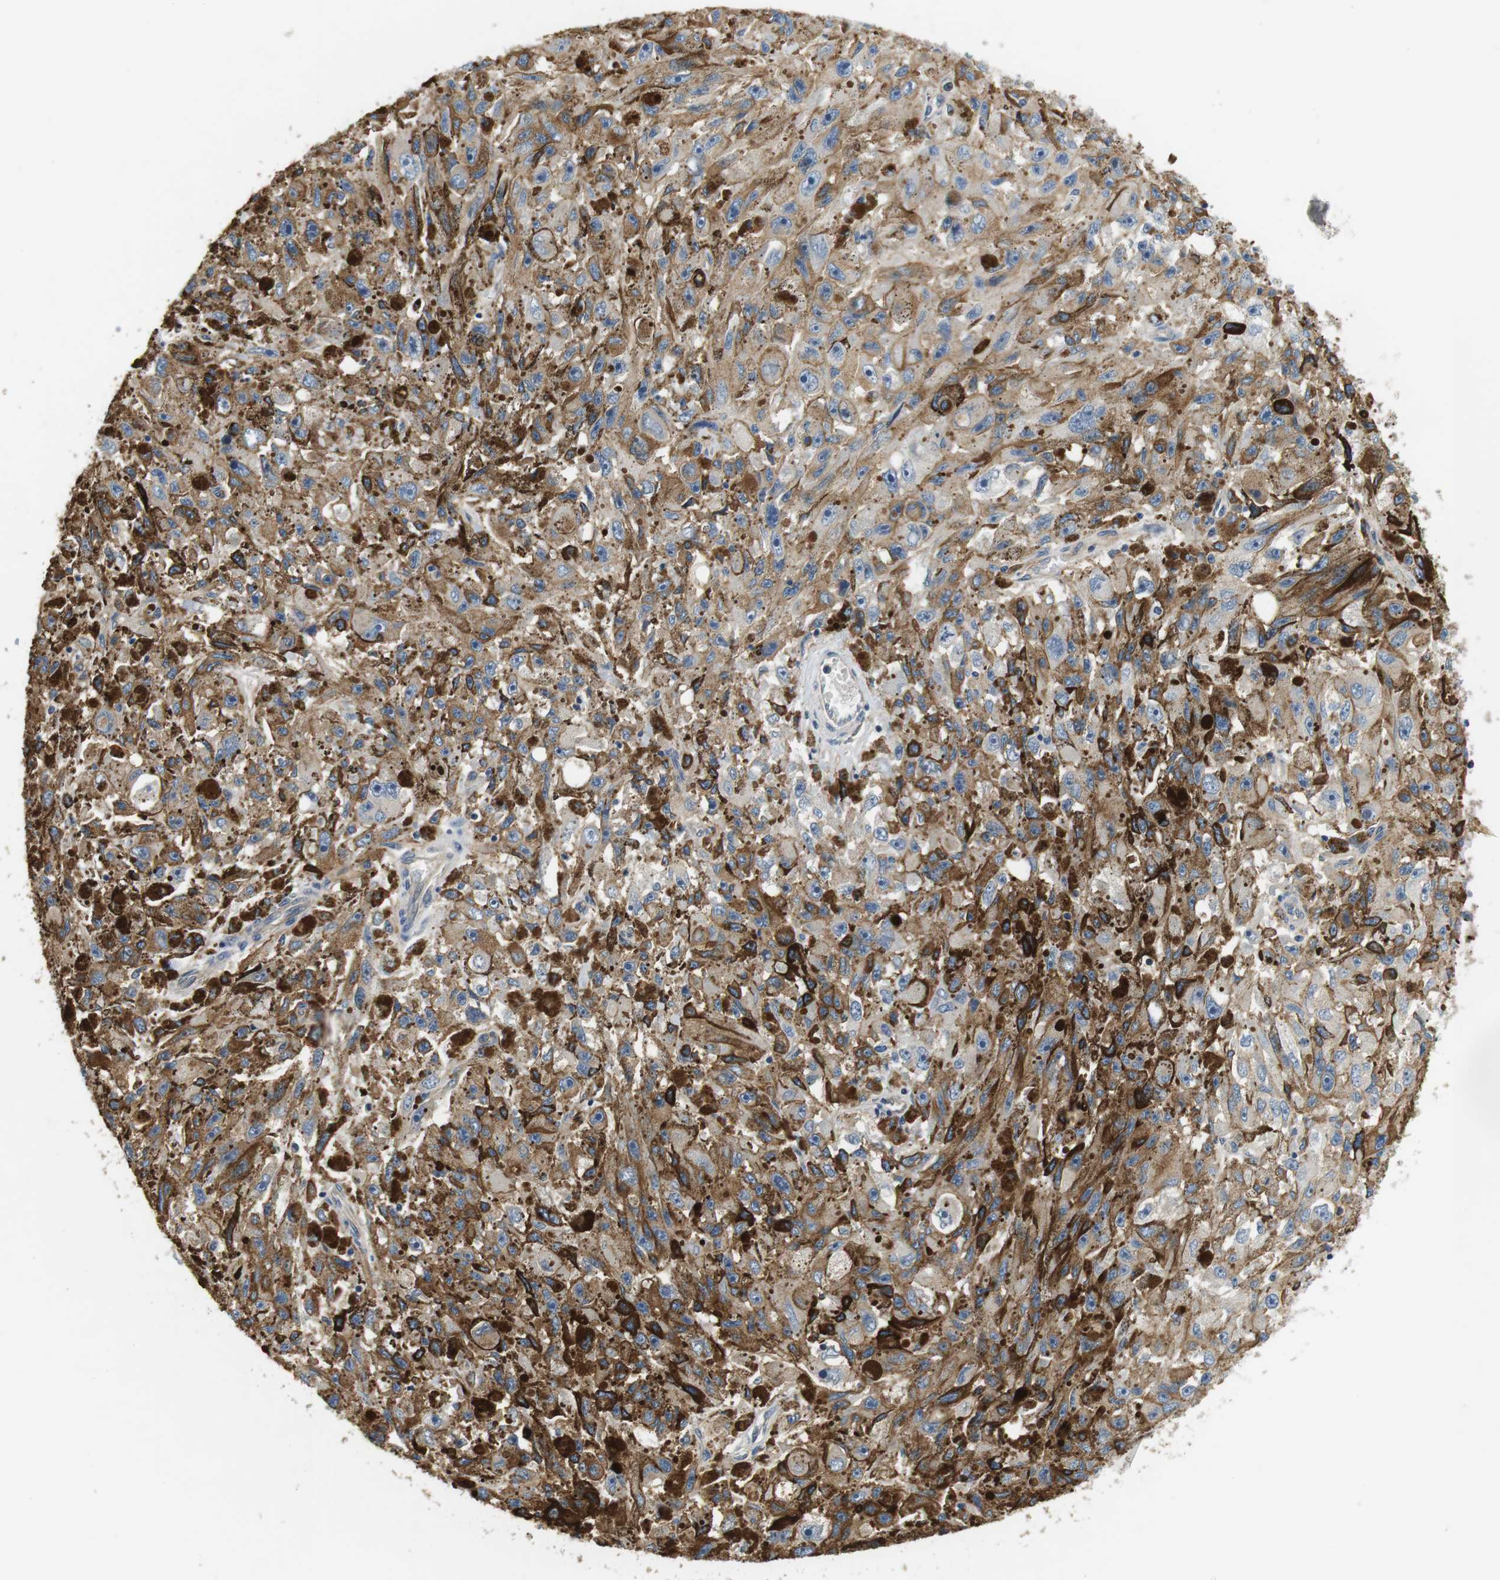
{"staining": {"intensity": "weak", "quantity": "25%-75%", "location": "cytoplasmic/membranous"}, "tissue": "melanoma", "cell_type": "Tumor cells", "image_type": "cancer", "snomed": [{"axis": "morphology", "description": "Malignant melanoma, NOS"}, {"axis": "topography", "description": "Skin"}], "caption": "Melanoma was stained to show a protein in brown. There is low levels of weak cytoplasmic/membranous positivity in about 25%-75% of tumor cells.", "gene": "SLC30A1", "patient": {"sex": "female", "age": 104}}